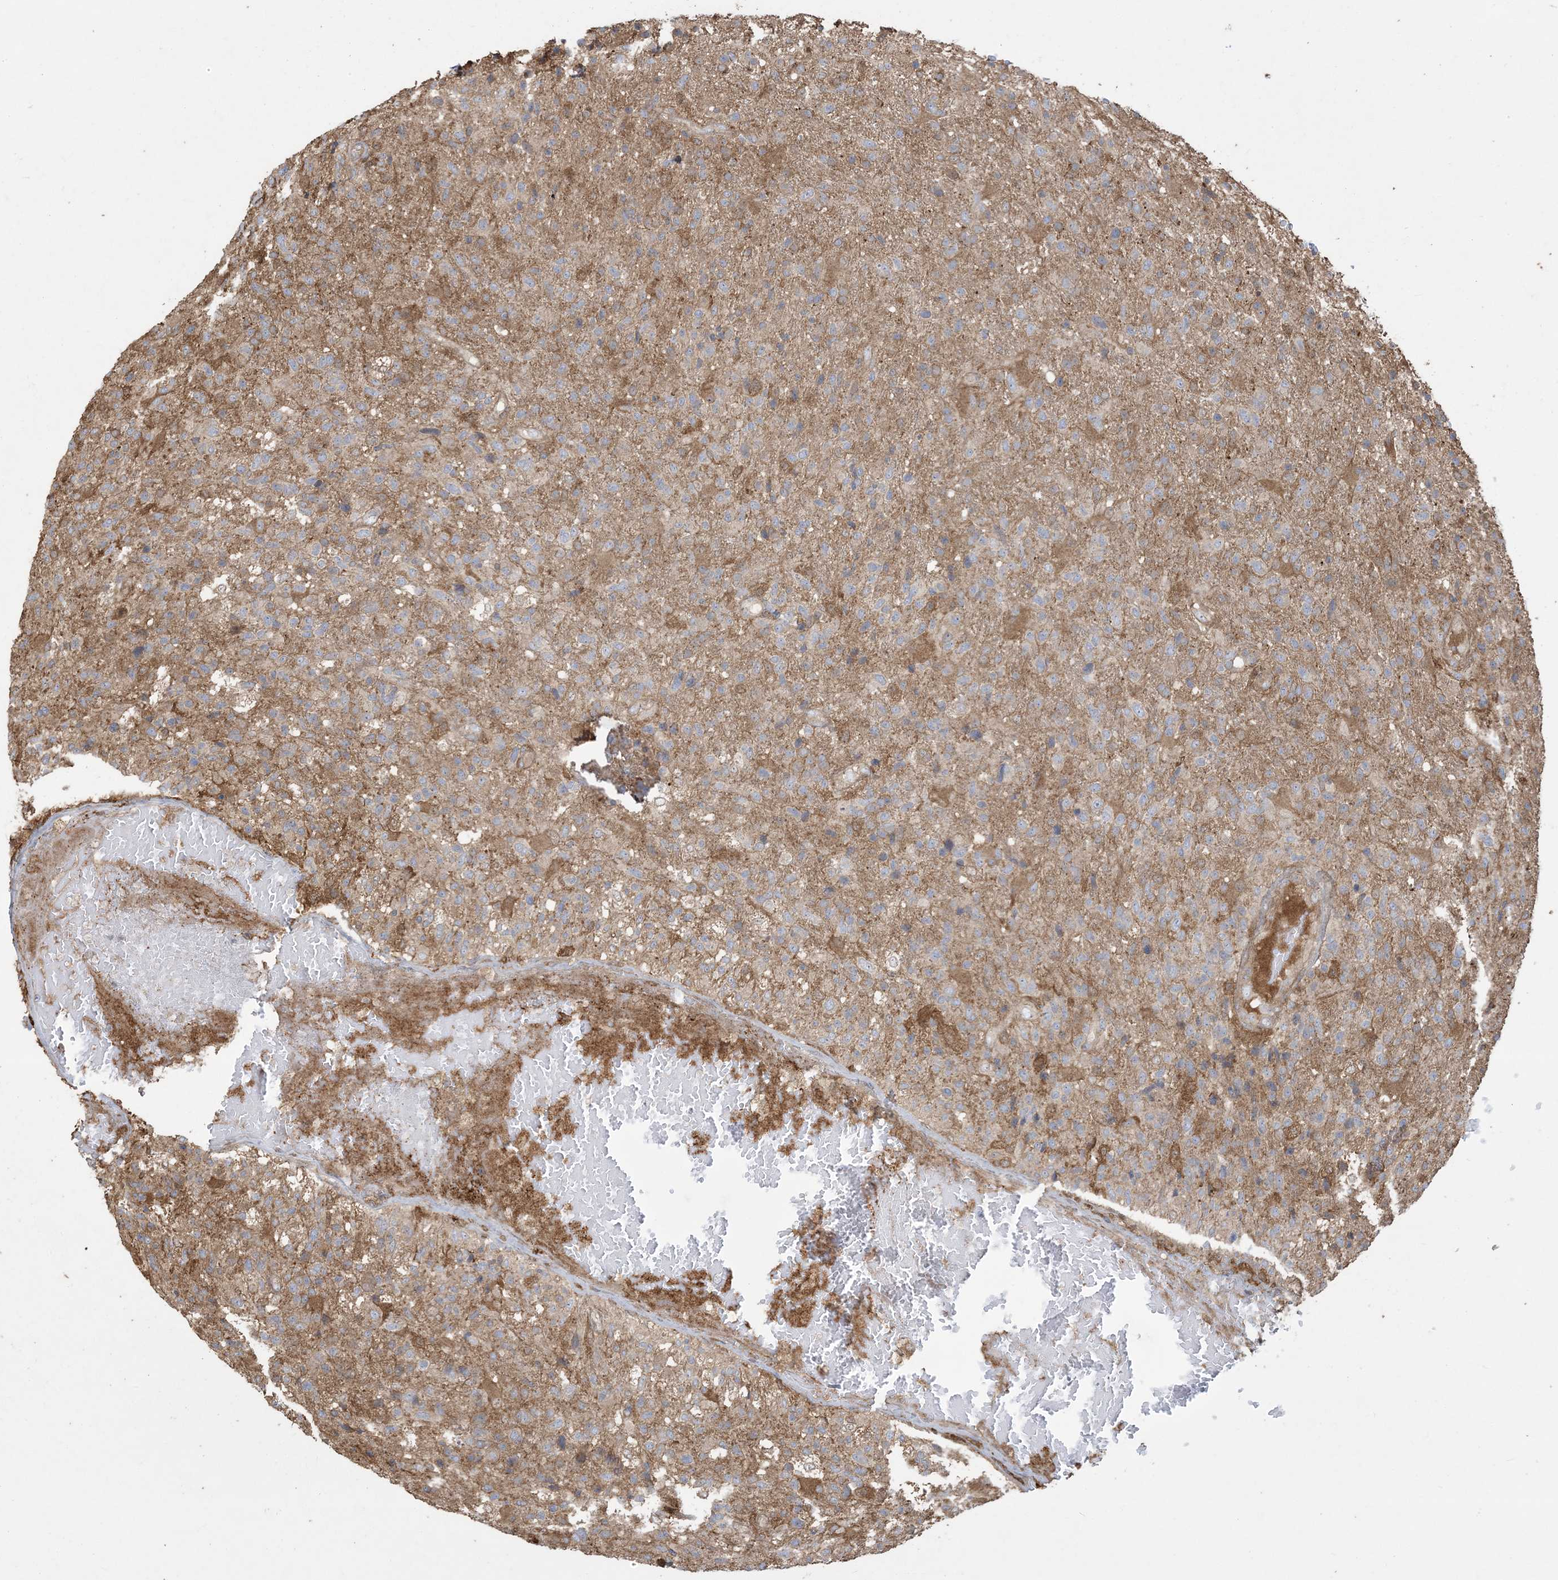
{"staining": {"intensity": "negative", "quantity": "none", "location": "none"}, "tissue": "glioma", "cell_type": "Tumor cells", "image_type": "cancer", "snomed": [{"axis": "morphology", "description": "Glioma, malignant, High grade"}, {"axis": "topography", "description": "Brain"}], "caption": "Glioma was stained to show a protein in brown. There is no significant positivity in tumor cells. Nuclei are stained in blue.", "gene": "HNMT", "patient": {"sex": "male", "age": 72}}